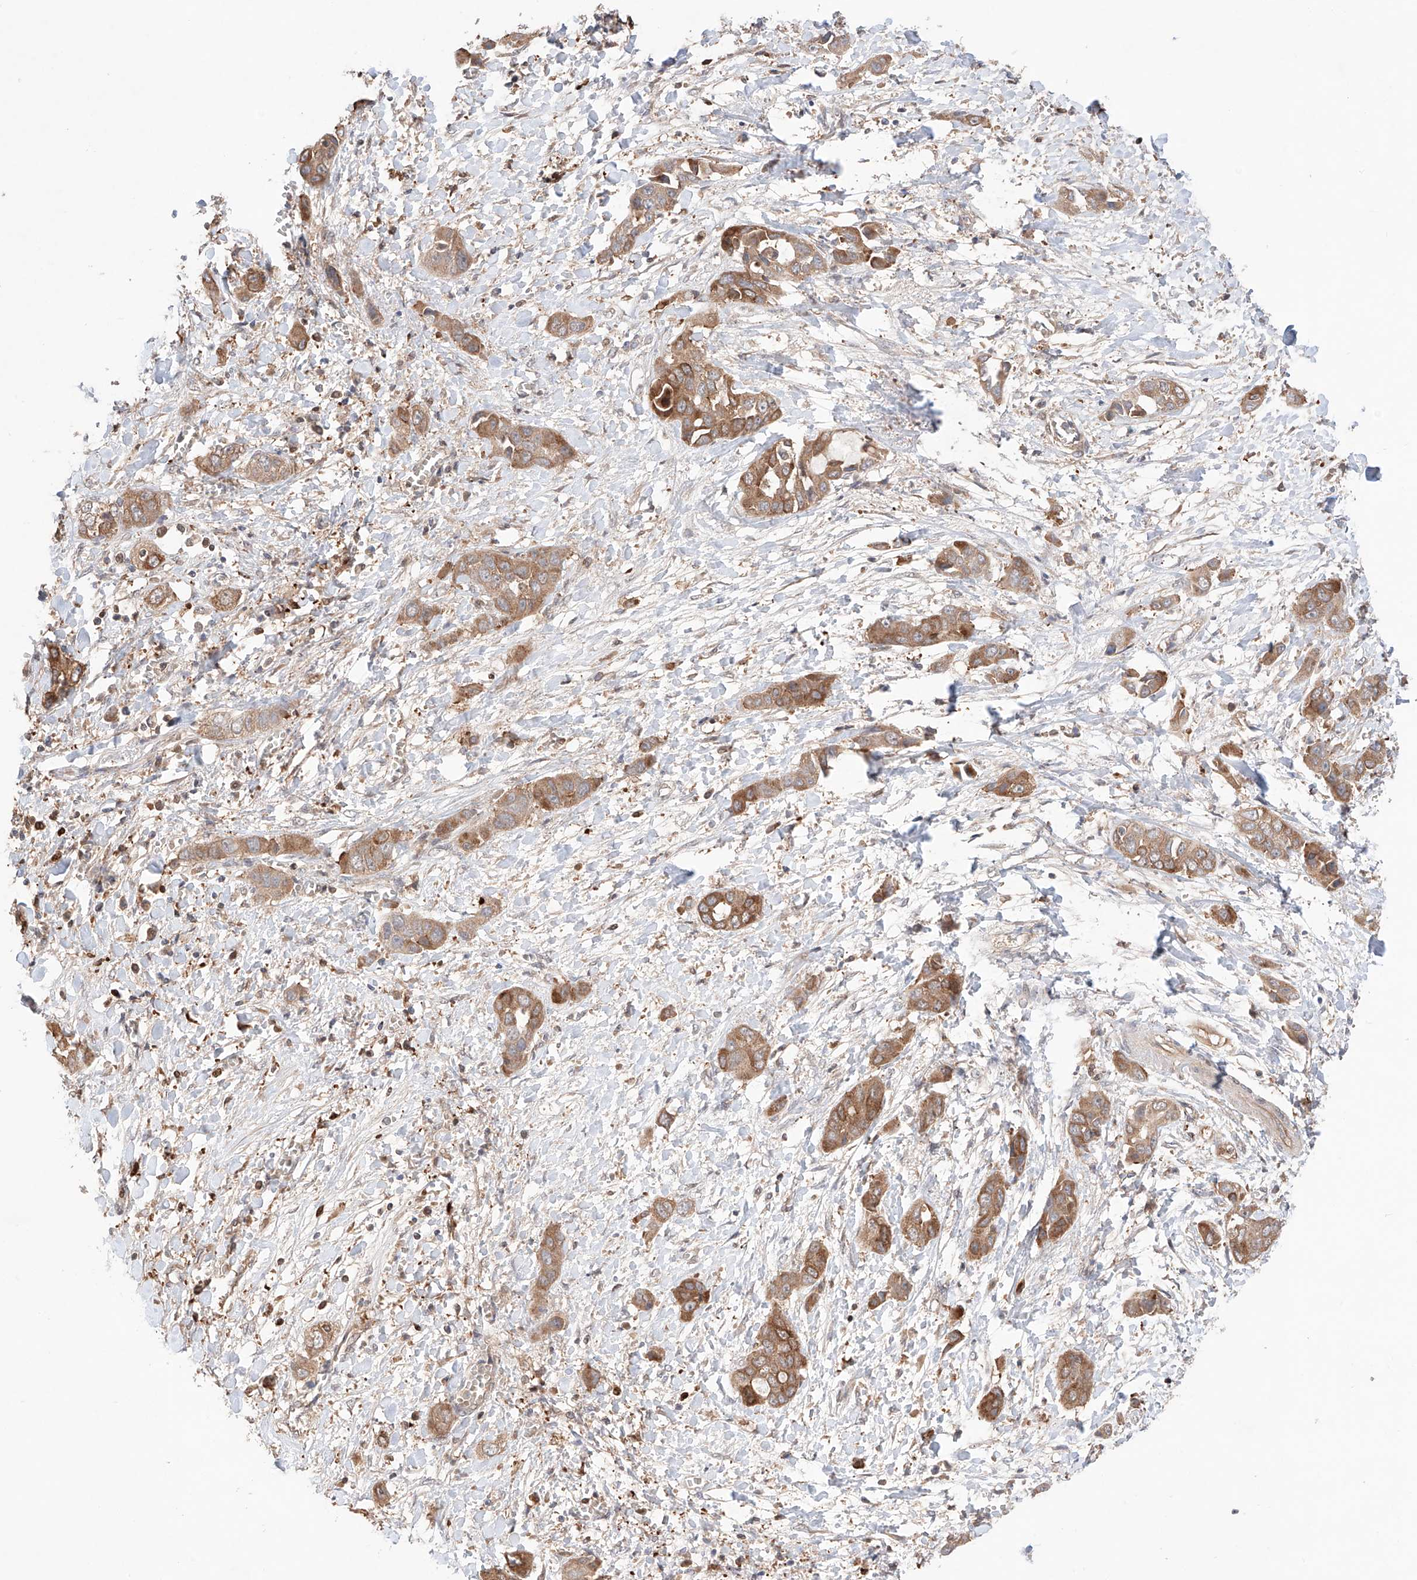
{"staining": {"intensity": "moderate", "quantity": ">75%", "location": "cytoplasmic/membranous"}, "tissue": "liver cancer", "cell_type": "Tumor cells", "image_type": "cancer", "snomed": [{"axis": "morphology", "description": "Cholangiocarcinoma"}, {"axis": "topography", "description": "Liver"}], "caption": "An image of liver cholangiocarcinoma stained for a protein shows moderate cytoplasmic/membranous brown staining in tumor cells.", "gene": "IGSF22", "patient": {"sex": "female", "age": 52}}